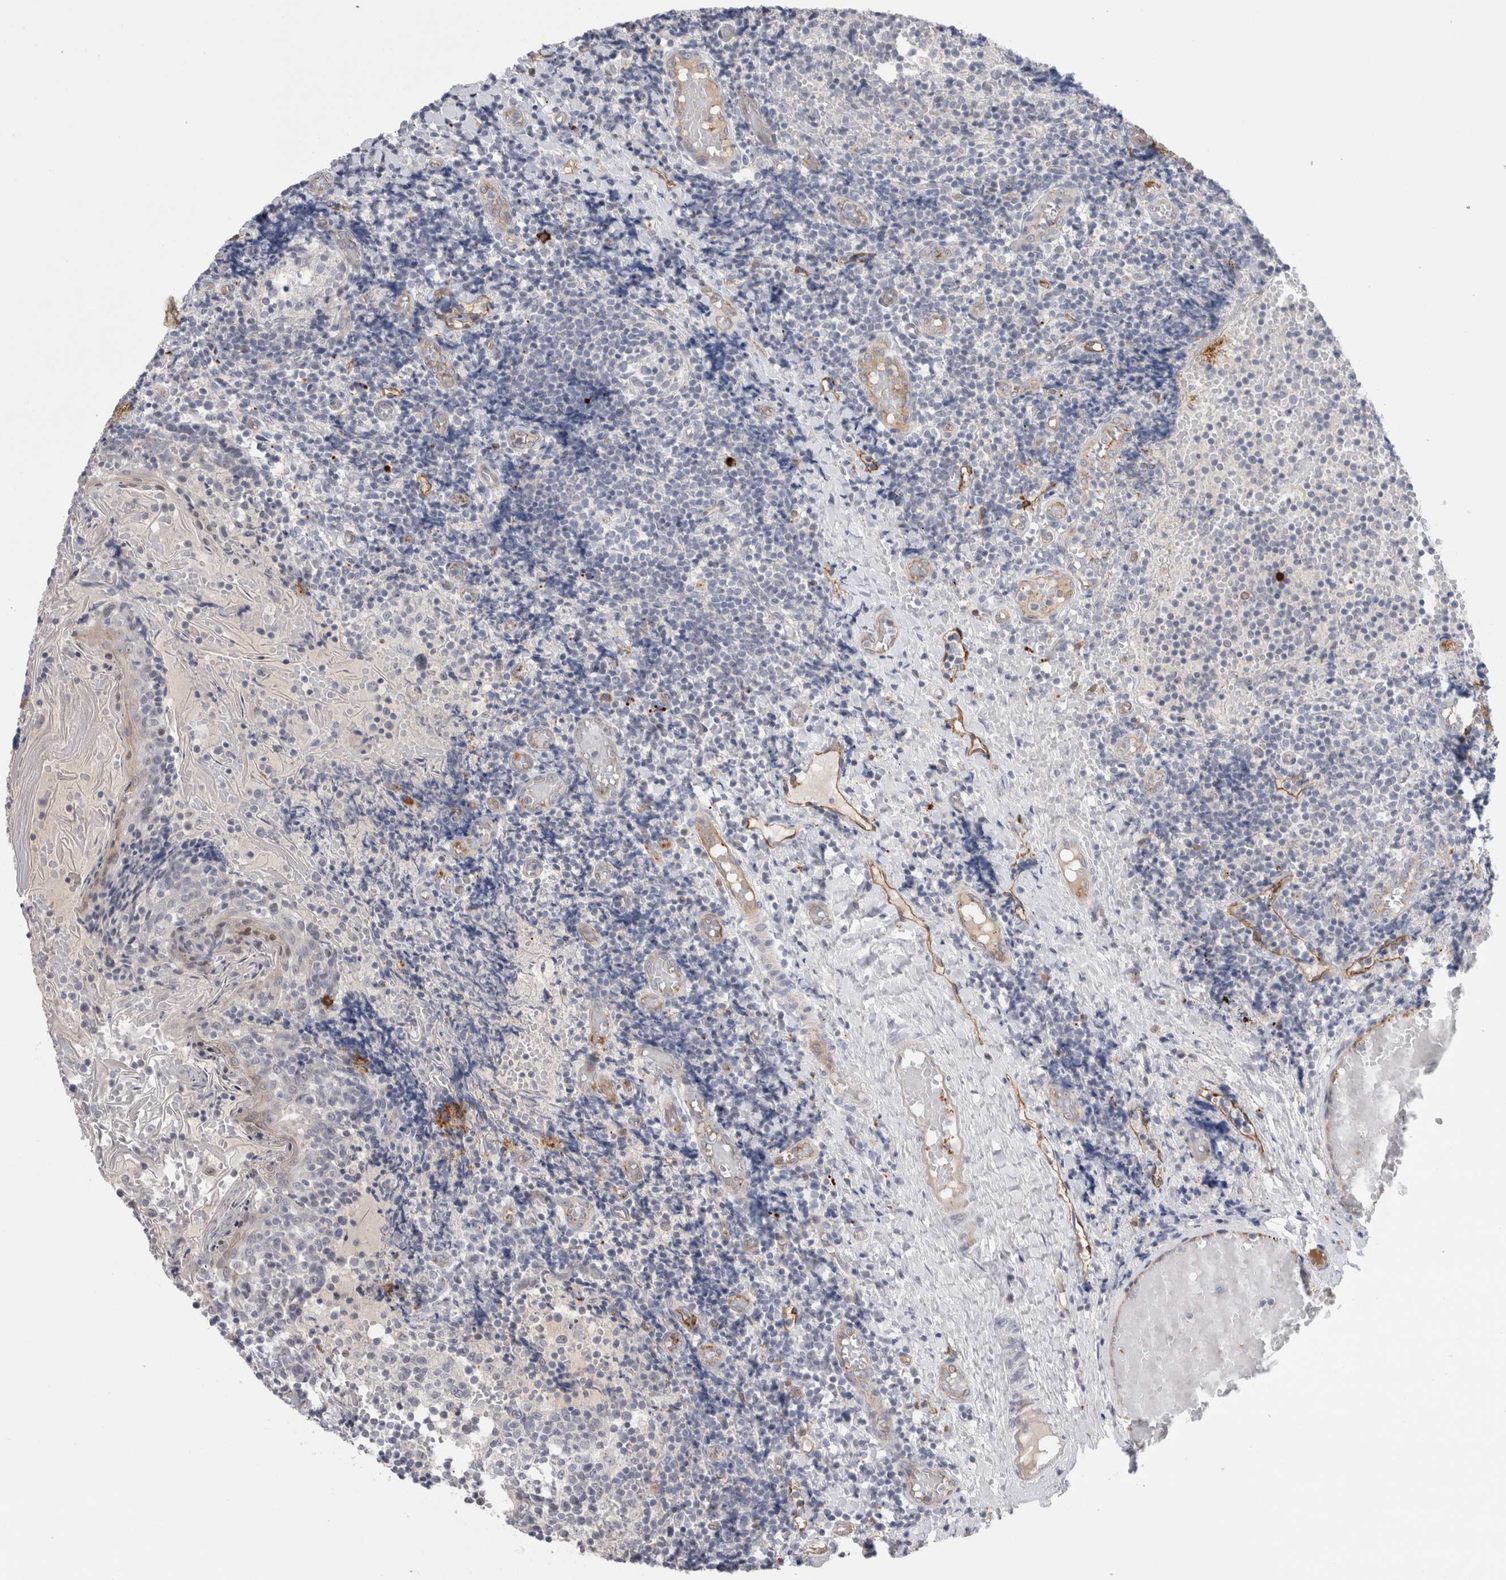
{"staining": {"intensity": "negative", "quantity": "none", "location": "none"}, "tissue": "tonsil", "cell_type": "Germinal center cells", "image_type": "normal", "snomed": [{"axis": "morphology", "description": "Normal tissue, NOS"}, {"axis": "topography", "description": "Tonsil"}], "caption": "IHC histopathology image of unremarkable tonsil: human tonsil stained with DAB displays no significant protein staining in germinal center cells.", "gene": "ANKMY1", "patient": {"sex": "female", "age": 19}}